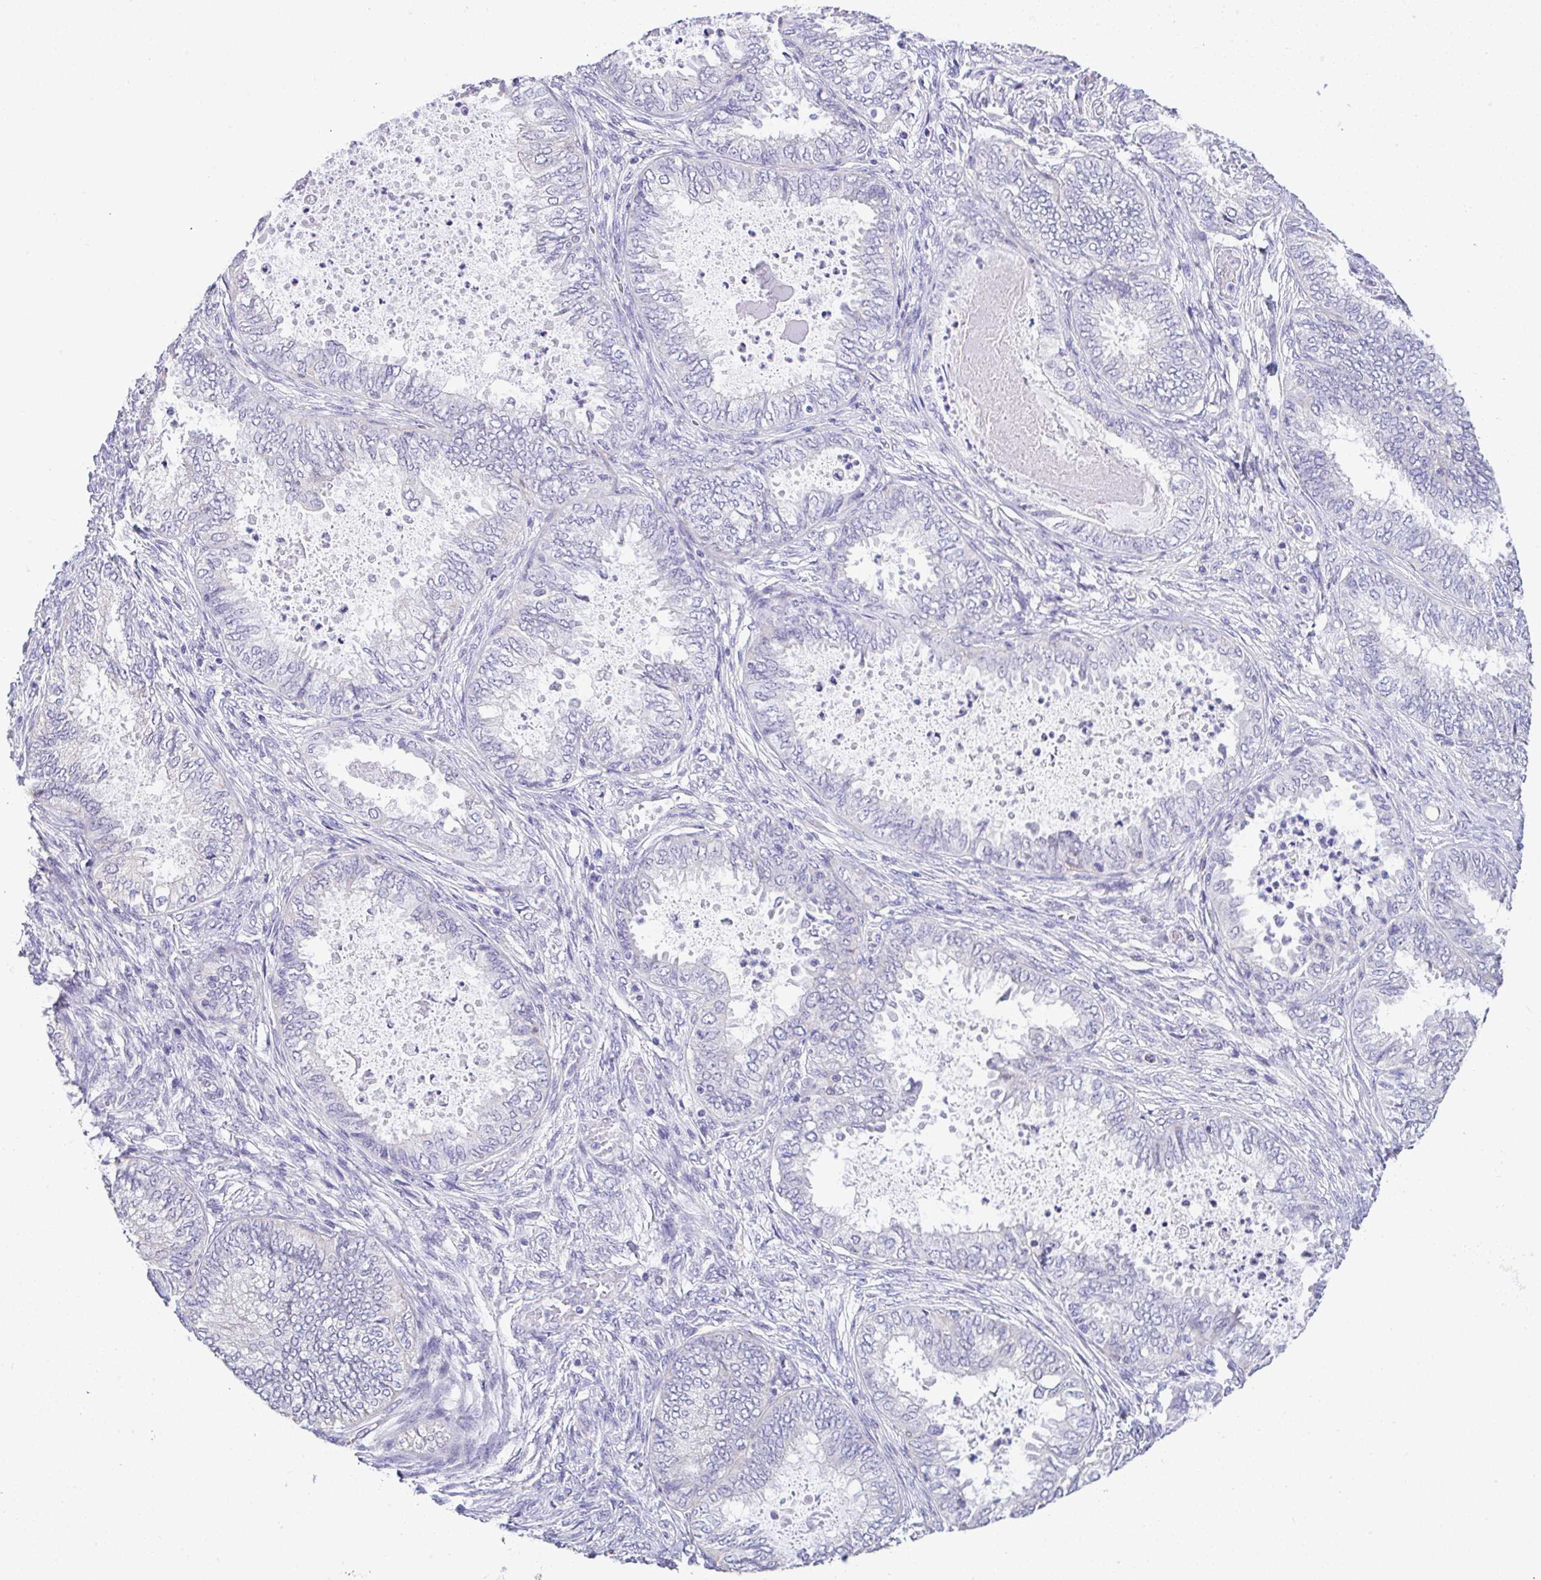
{"staining": {"intensity": "negative", "quantity": "none", "location": "none"}, "tissue": "ovarian cancer", "cell_type": "Tumor cells", "image_type": "cancer", "snomed": [{"axis": "morphology", "description": "Carcinoma, endometroid"}, {"axis": "topography", "description": "Ovary"}], "caption": "IHC of ovarian endometroid carcinoma reveals no expression in tumor cells.", "gene": "CTU1", "patient": {"sex": "female", "age": 70}}